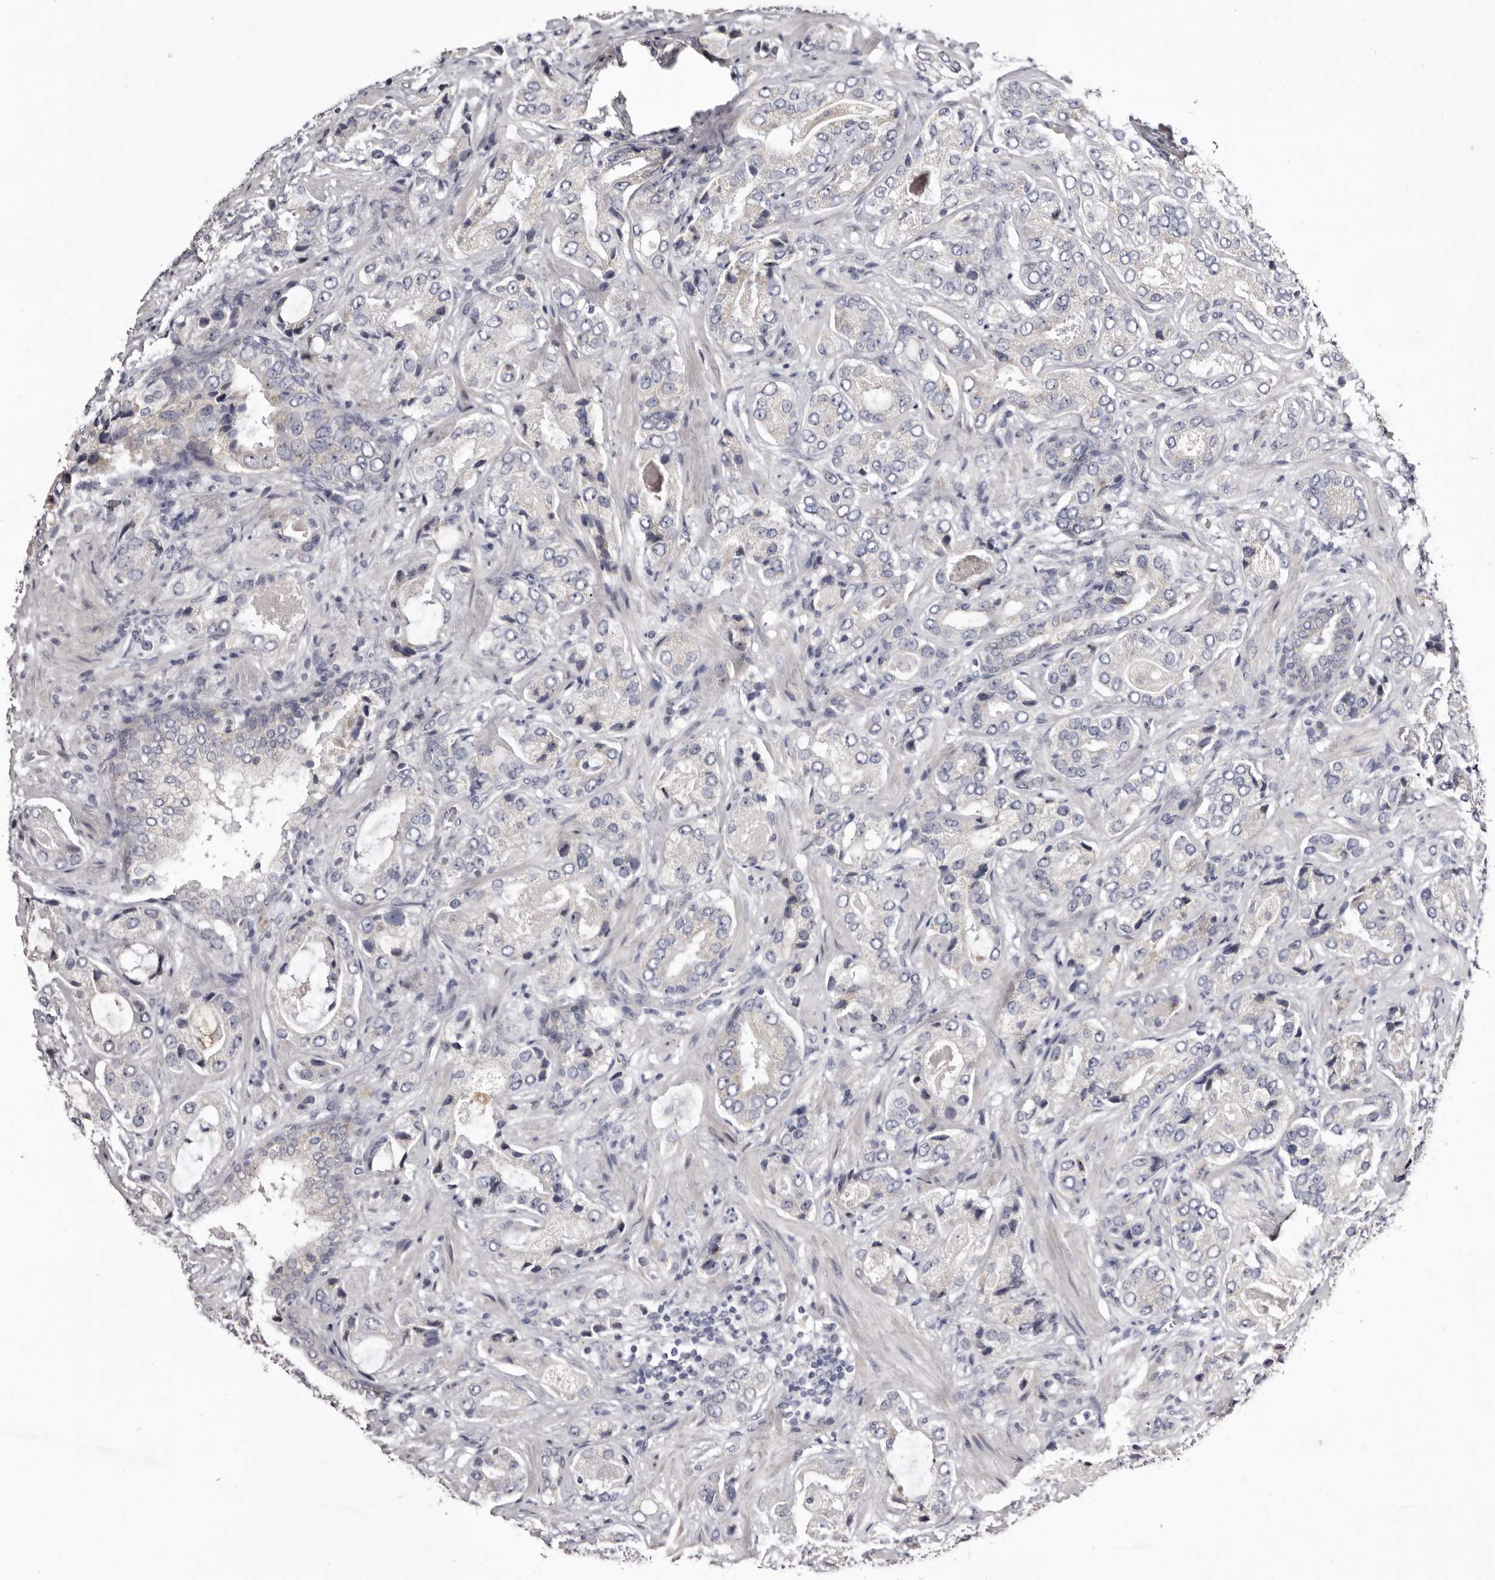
{"staining": {"intensity": "negative", "quantity": "none", "location": "none"}, "tissue": "prostate cancer", "cell_type": "Tumor cells", "image_type": "cancer", "snomed": [{"axis": "morphology", "description": "Normal tissue, NOS"}, {"axis": "morphology", "description": "Adenocarcinoma, High grade"}, {"axis": "topography", "description": "Prostate"}, {"axis": "topography", "description": "Peripheral nerve tissue"}], "caption": "Immunohistochemical staining of human prostate cancer (adenocarcinoma (high-grade)) reveals no significant expression in tumor cells.", "gene": "CASQ1", "patient": {"sex": "male", "age": 59}}